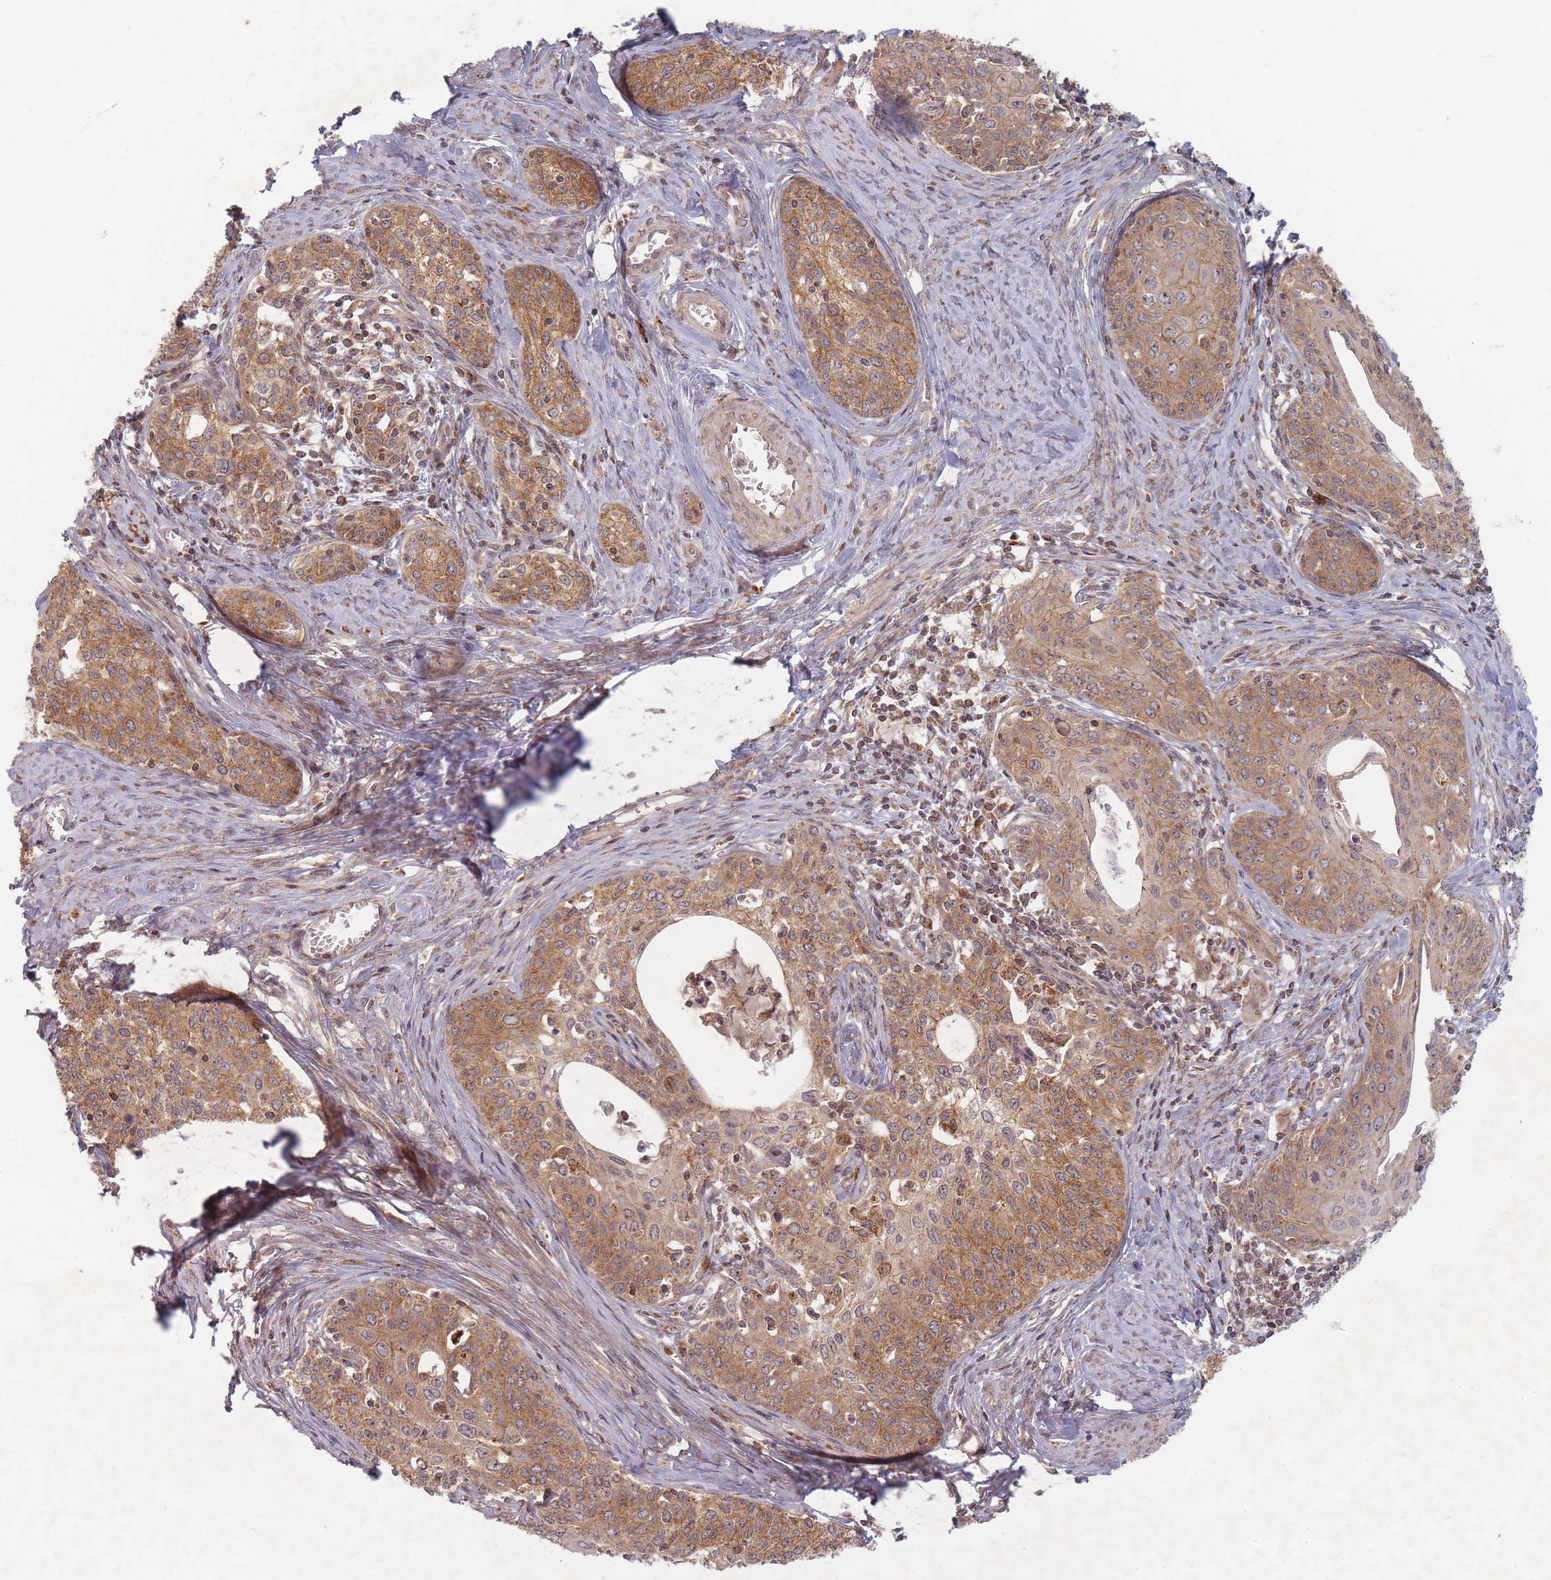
{"staining": {"intensity": "moderate", "quantity": ">75%", "location": "cytoplasmic/membranous"}, "tissue": "cervical cancer", "cell_type": "Tumor cells", "image_type": "cancer", "snomed": [{"axis": "morphology", "description": "Squamous cell carcinoma, NOS"}, {"axis": "morphology", "description": "Adenocarcinoma, NOS"}, {"axis": "topography", "description": "Cervix"}], "caption": "IHC staining of cervical cancer, which demonstrates medium levels of moderate cytoplasmic/membranous staining in approximately >75% of tumor cells indicating moderate cytoplasmic/membranous protein expression. The staining was performed using DAB (brown) for protein detection and nuclei were counterstained in hematoxylin (blue).", "gene": "RADX", "patient": {"sex": "female", "age": 52}}